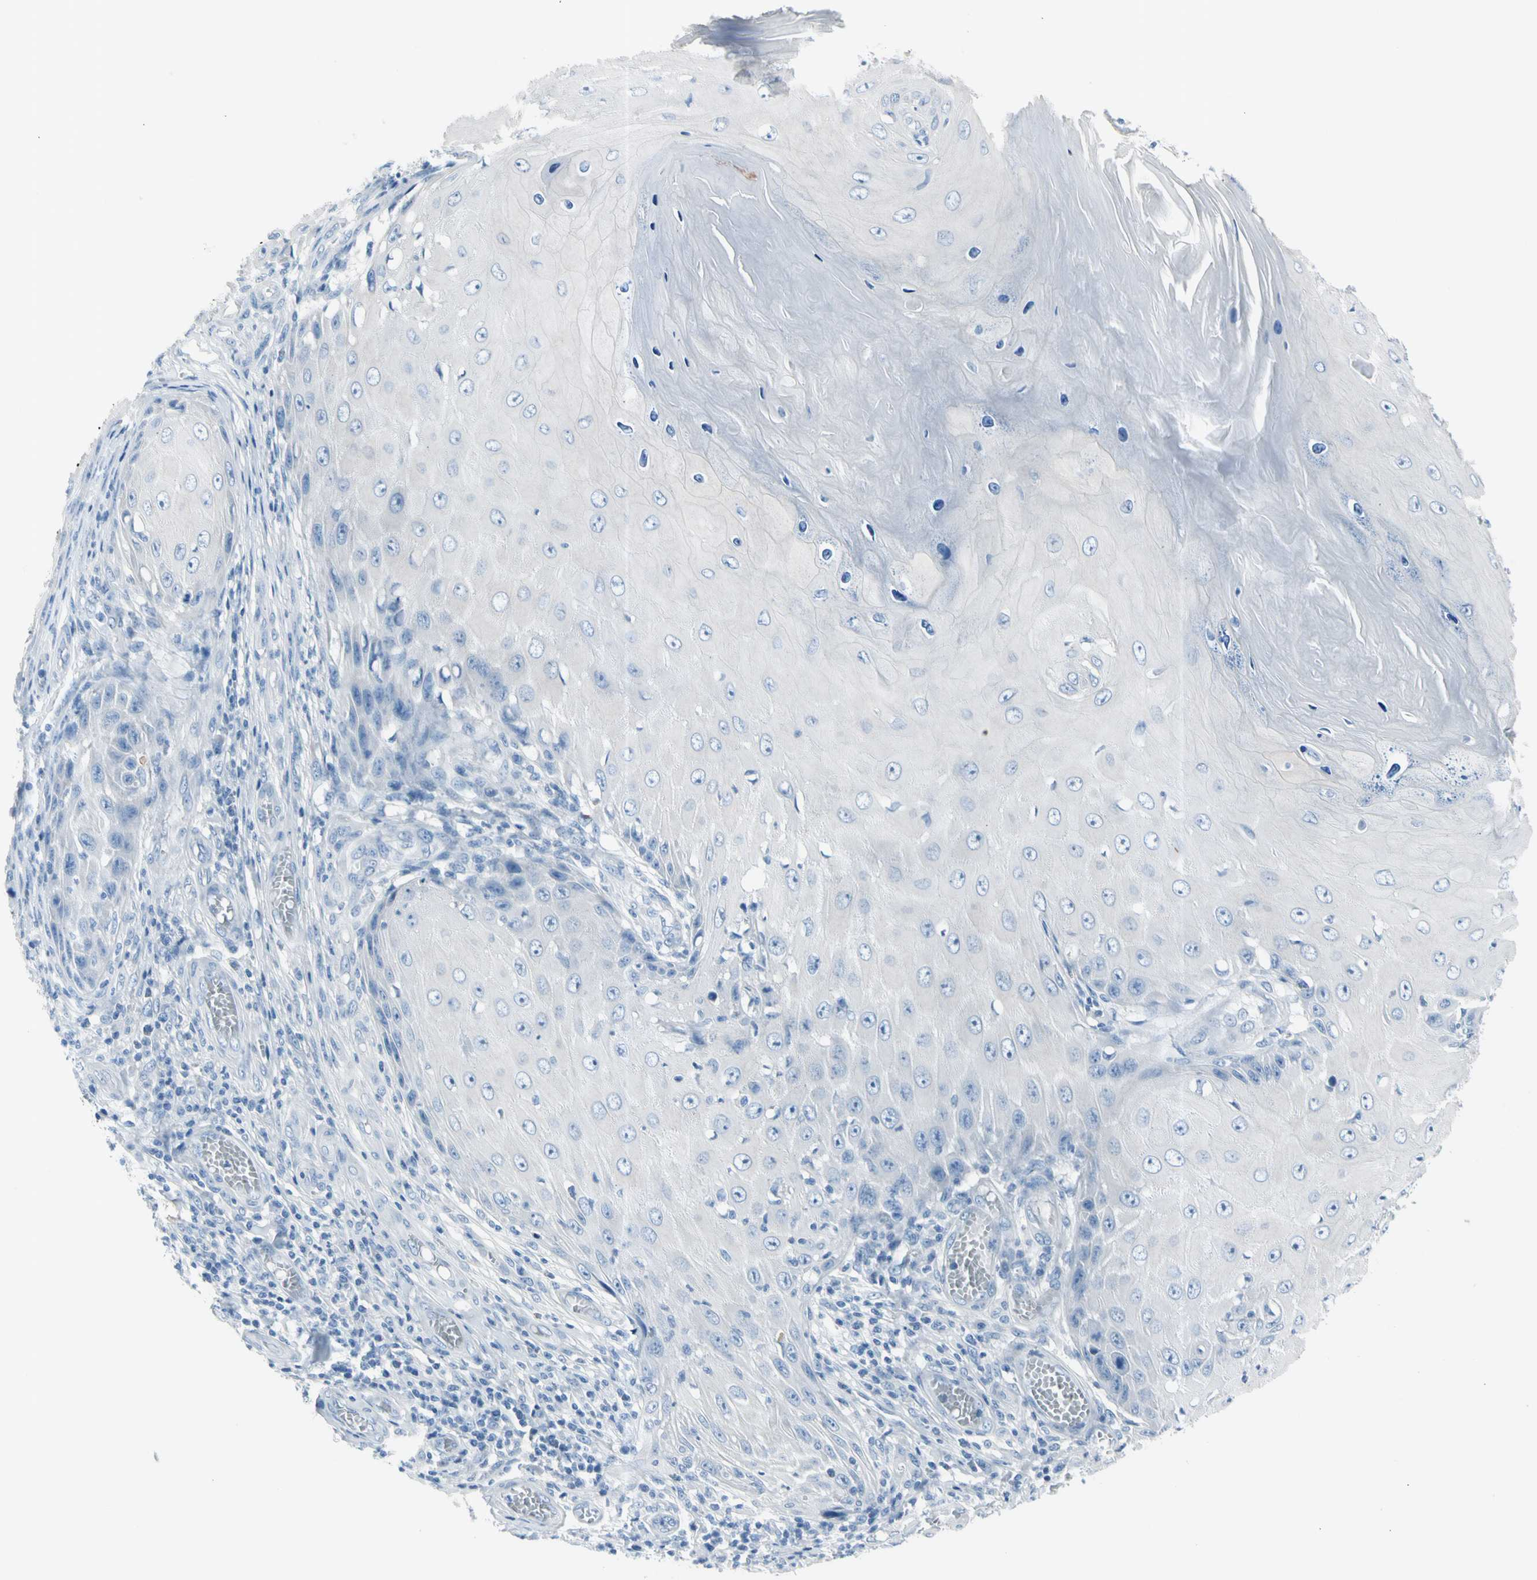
{"staining": {"intensity": "negative", "quantity": "none", "location": "none"}, "tissue": "skin cancer", "cell_type": "Tumor cells", "image_type": "cancer", "snomed": [{"axis": "morphology", "description": "Squamous cell carcinoma, NOS"}, {"axis": "topography", "description": "Skin"}], "caption": "Skin cancer (squamous cell carcinoma) was stained to show a protein in brown. There is no significant expression in tumor cells. (DAB (3,3'-diaminobenzidine) immunohistochemistry, high magnification).", "gene": "TPO", "patient": {"sex": "female", "age": 73}}